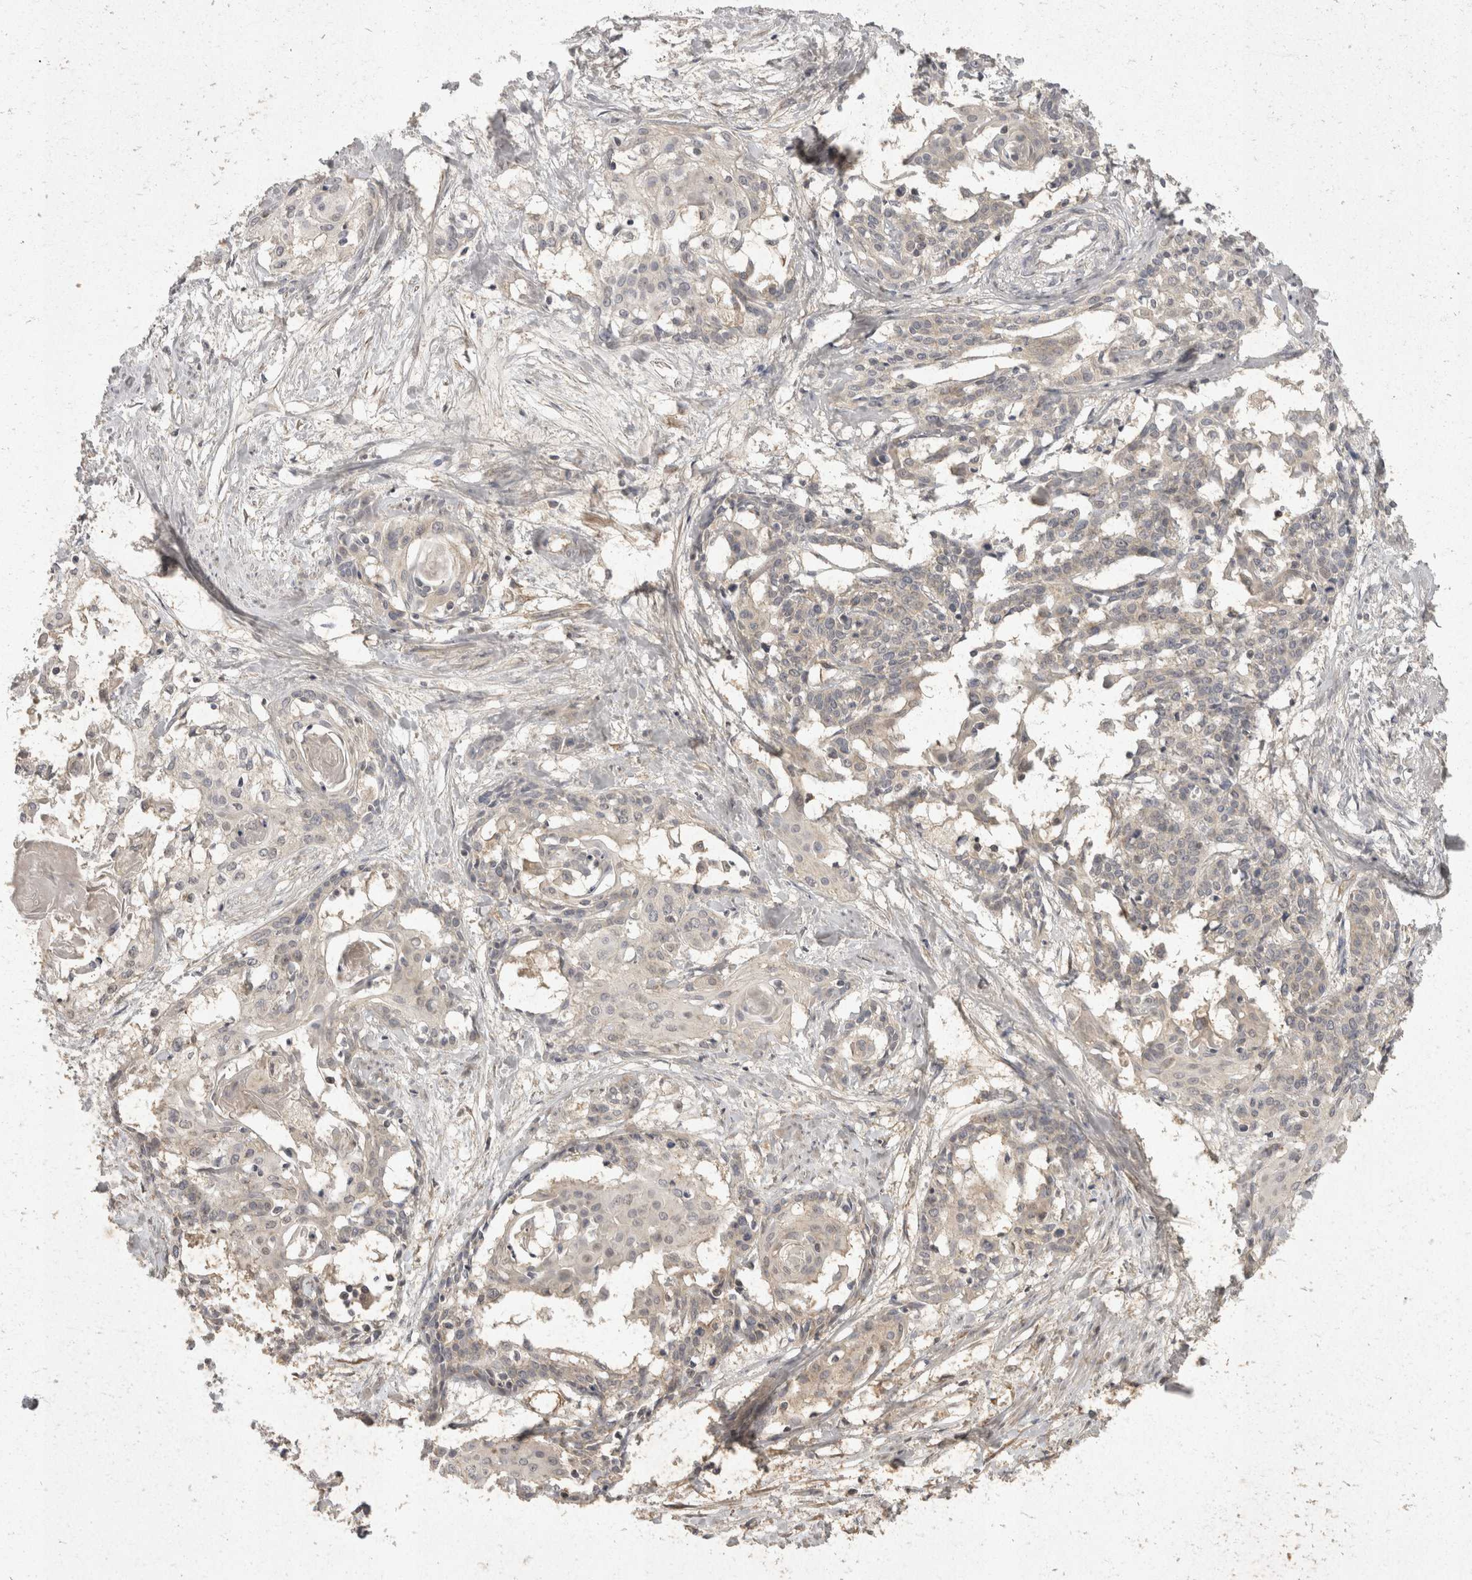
{"staining": {"intensity": "negative", "quantity": "none", "location": "none"}, "tissue": "cervical cancer", "cell_type": "Tumor cells", "image_type": "cancer", "snomed": [{"axis": "morphology", "description": "Squamous cell carcinoma, NOS"}, {"axis": "topography", "description": "Cervix"}], "caption": "Tumor cells are negative for protein expression in human cervical squamous cell carcinoma.", "gene": "EIF4G3", "patient": {"sex": "female", "age": 57}}